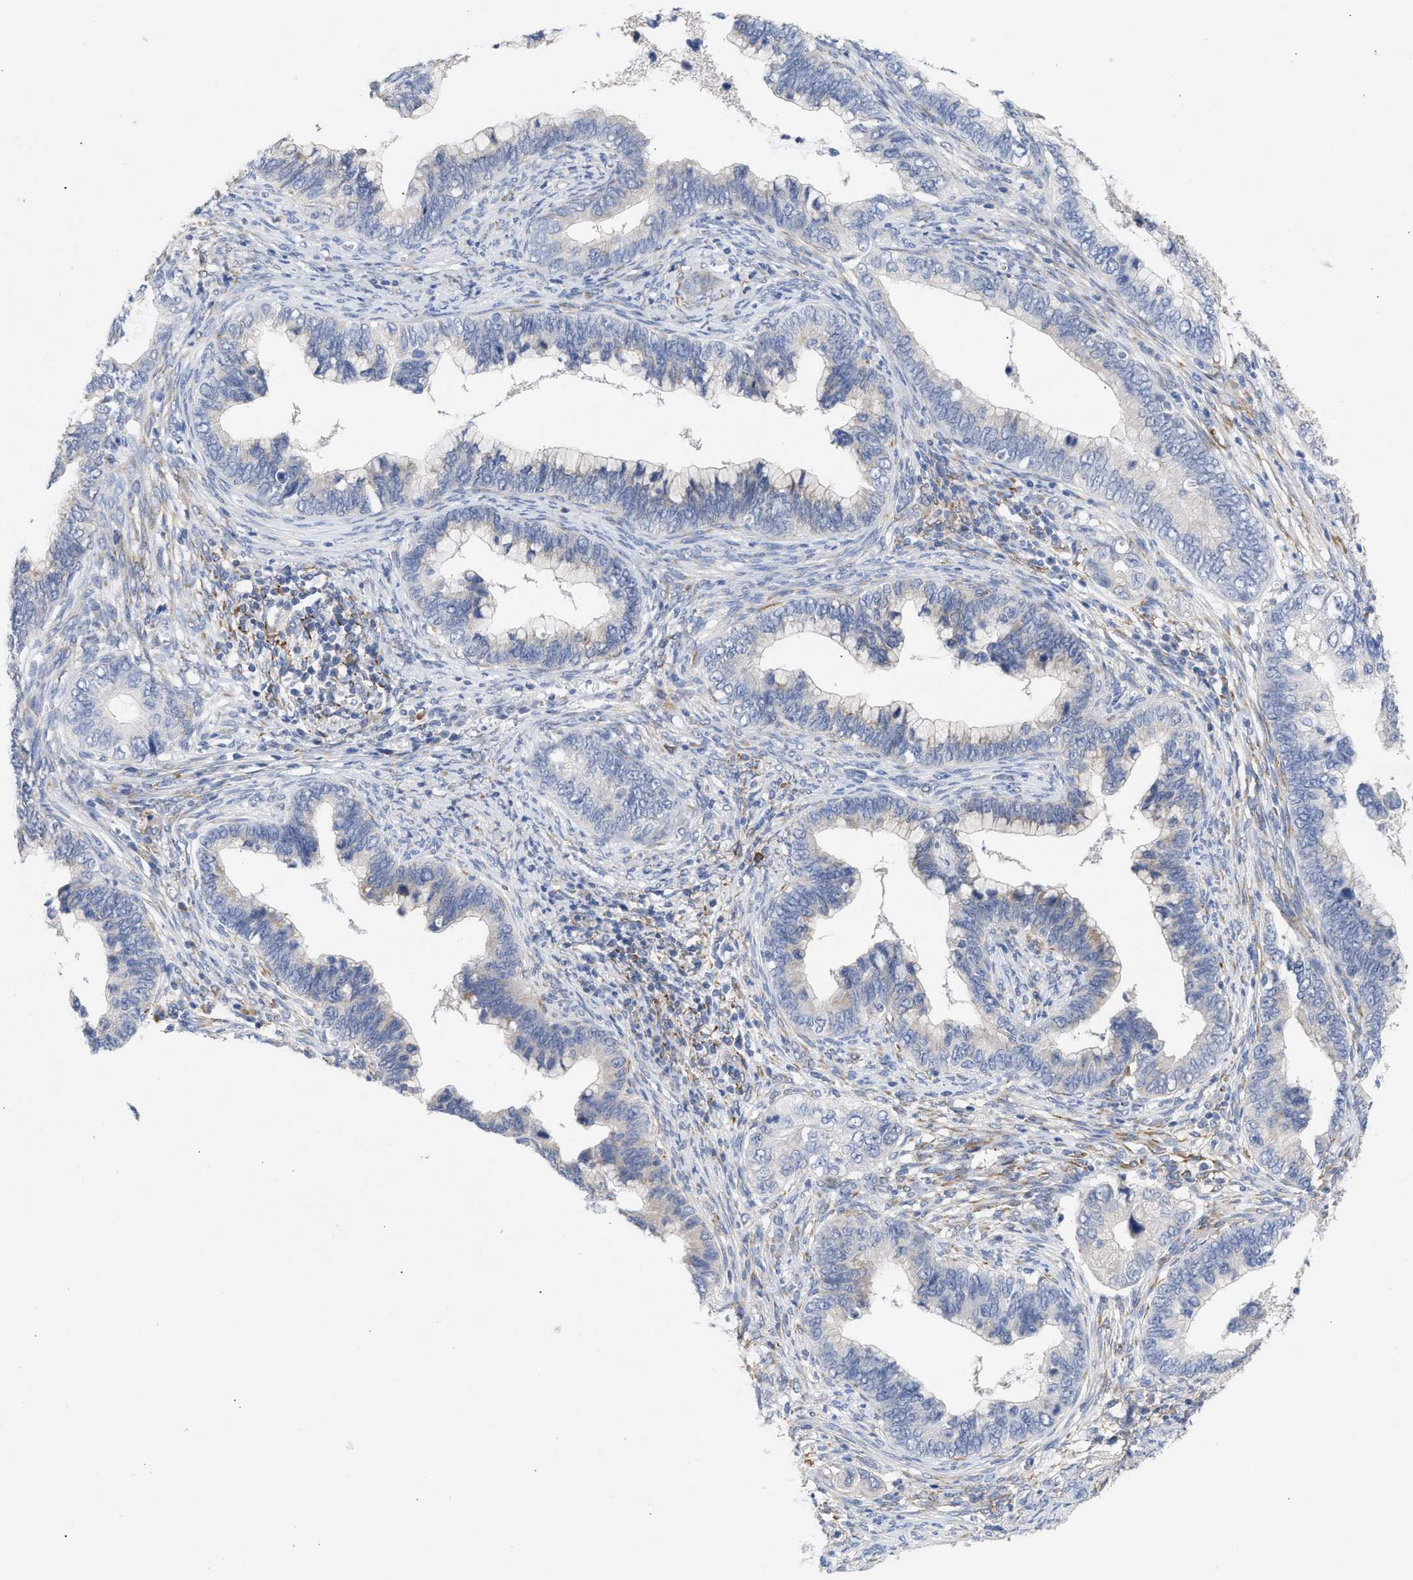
{"staining": {"intensity": "negative", "quantity": "none", "location": "none"}, "tissue": "cervical cancer", "cell_type": "Tumor cells", "image_type": "cancer", "snomed": [{"axis": "morphology", "description": "Adenocarcinoma, NOS"}, {"axis": "topography", "description": "Cervix"}], "caption": "A micrograph of cervical cancer (adenocarcinoma) stained for a protein shows no brown staining in tumor cells. The staining was performed using DAB to visualize the protein expression in brown, while the nuclei were stained in blue with hematoxylin (Magnification: 20x).", "gene": "SELENOM", "patient": {"sex": "female", "age": 44}}